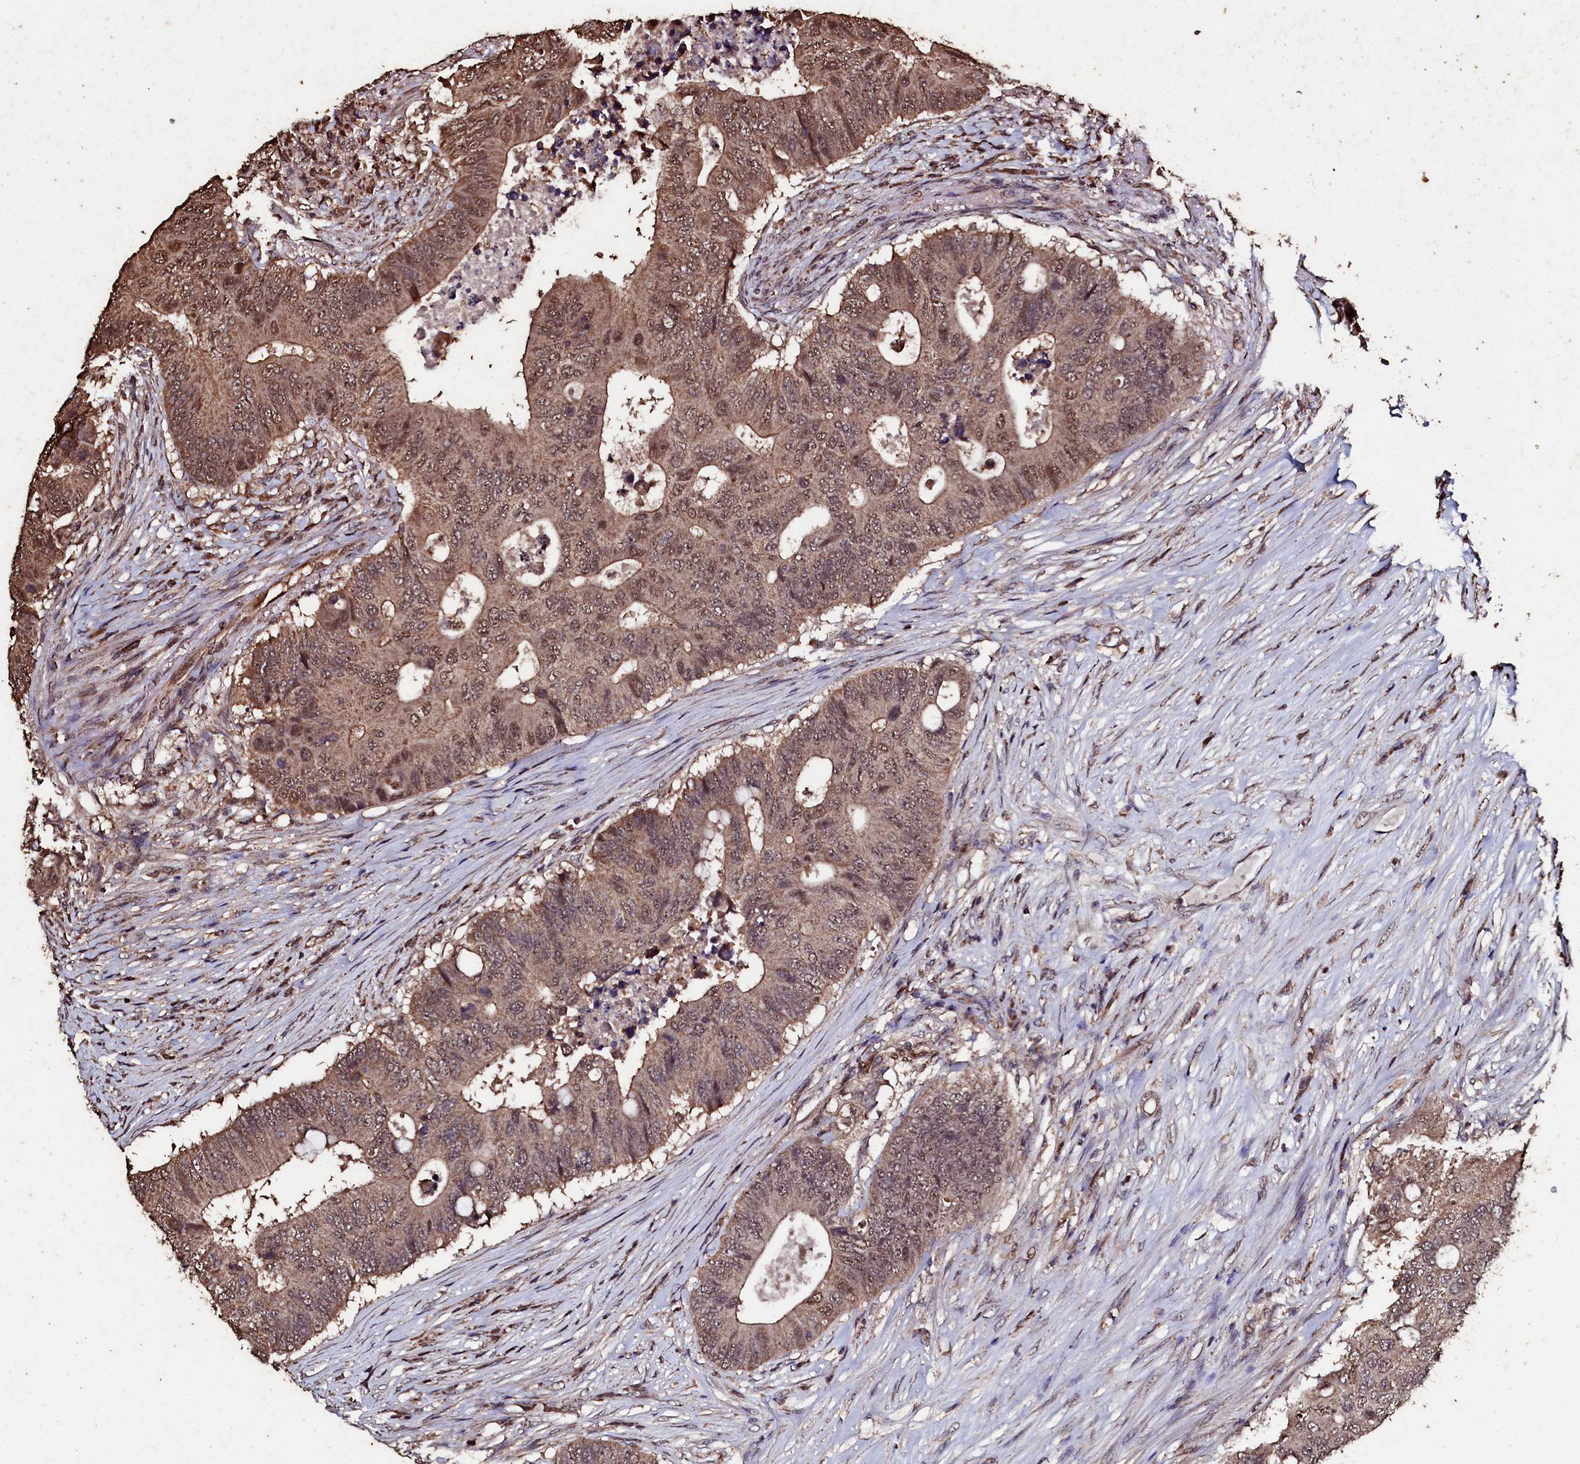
{"staining": {"intensity": "moderate", "quantity": ">75%", "location": "cytoplasmic/membranous,nuclear"}, "tissue": "colorectal cancer", "cell_type": "Tumor cells", "image_type": "cancer", "snomed": [{"axis": "morphology", "description": "Adenocarcinoma, NOS"}, {"axis": "topography", "description": "Colon"}], "caption": "Protein expression by immunohistochemistry (IHC) shows moderate cytoplasmic/membranous and nuclear positivity in about >75% of tumor cells in colorectal cancer.", "gene": "FAAP24", "patient": {"sex": "male", "age": 71}}